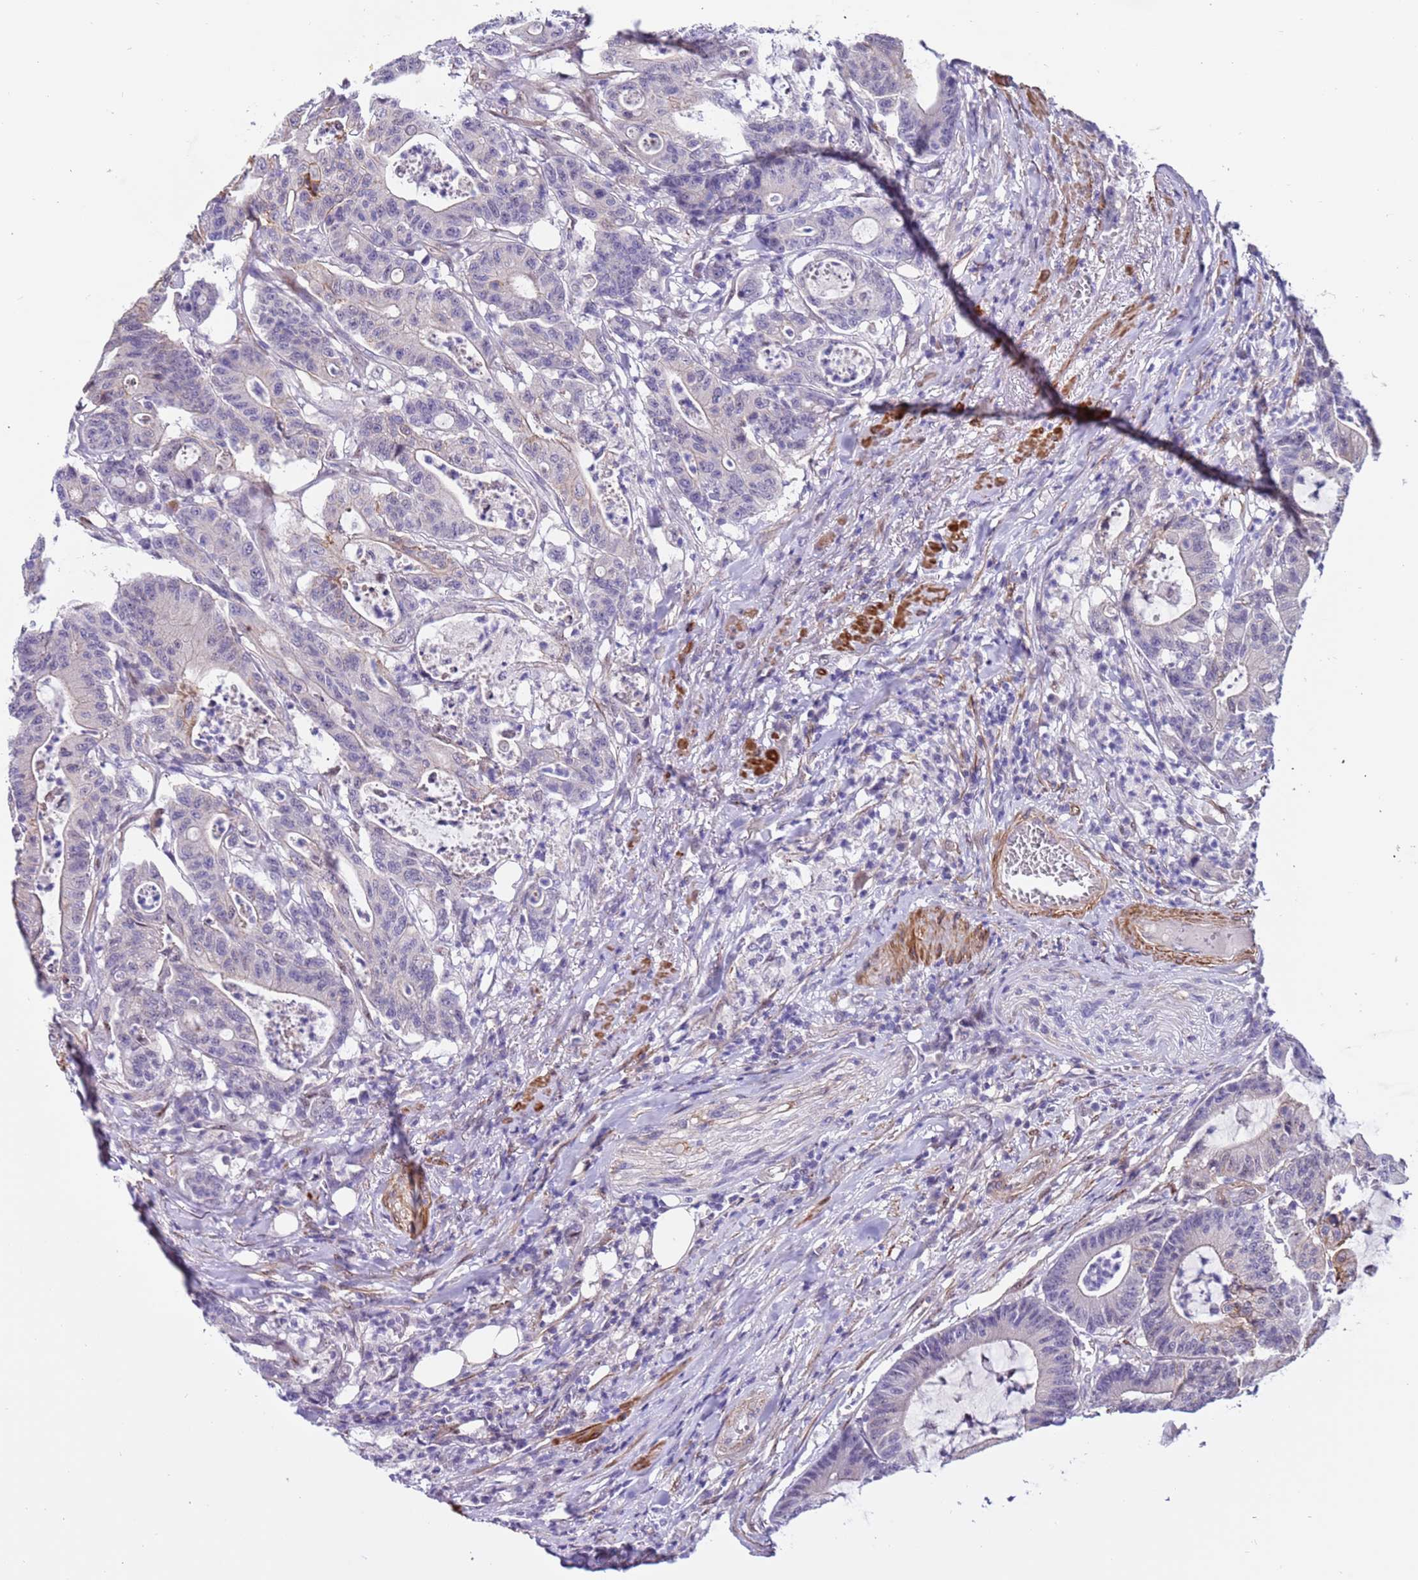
{"staining": {"intensity": "weak", "quantity": "<25%", "location": "cytoplasmic/membranous"}, "tissue": "colorectal cancer", "cell_type": "Tumor cells", "image_type": "cancer", "snomed": [{"axis": "morphology", "description": "Adenocarcinoma, NOS"}, {"axis": "topography", "description": "Colon"}], "caption": "The micrograph exhibits no significant positivity in tumor cells of colorectal adenocarcinoma. (Immunohistochemistry, brightfield microscopy, high magnification).", "gene": "PLEKHH1", "patient": {"sex": "female", "age": 84}}